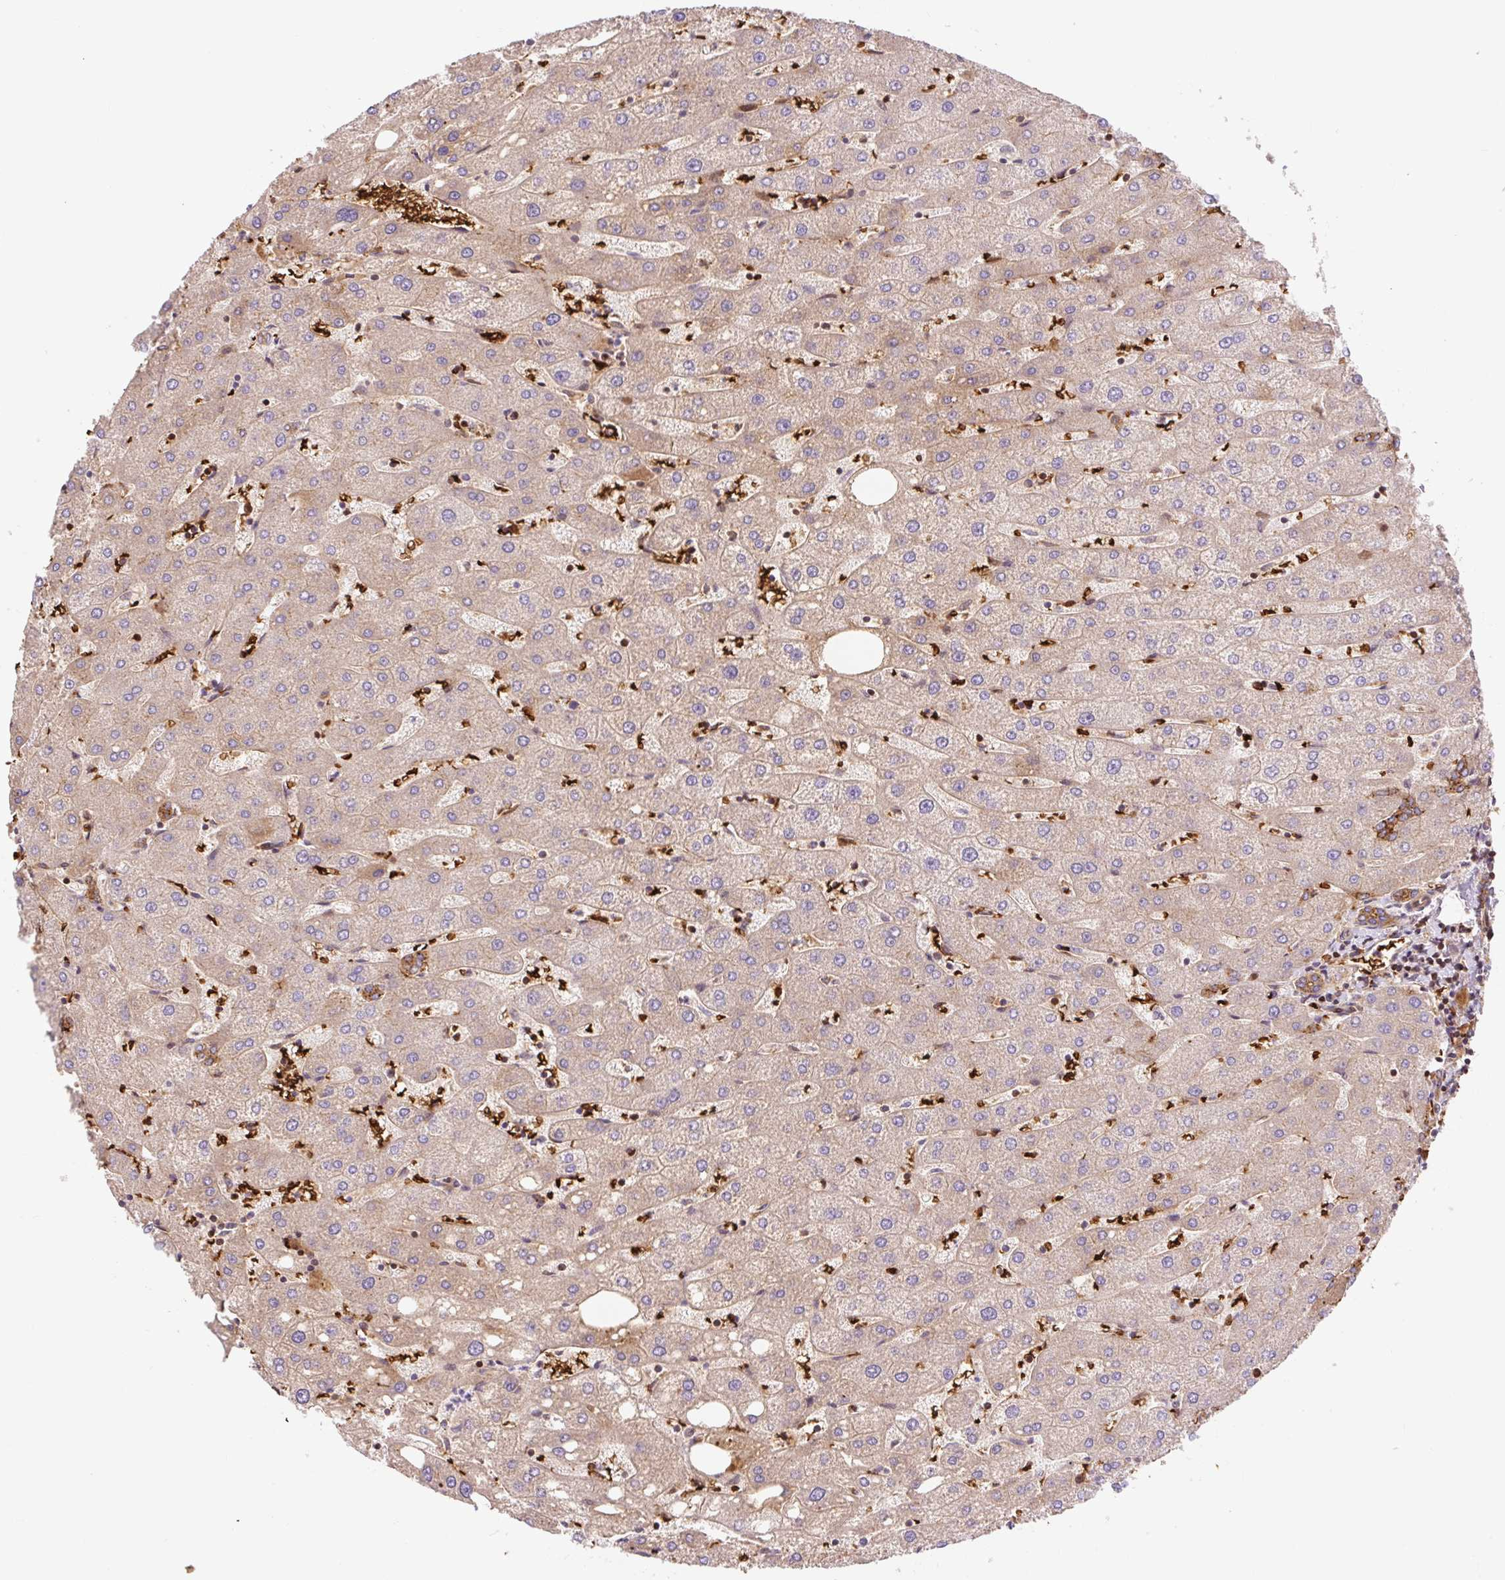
{"staining": {"intensity": "moderate", "quantity": ">75%", "location": "cytoplasmic/membranous"}, "tissue": "liver", "cell_type": "Cholangiocytes", "image_type": "normal", "snomed": [{"axis": "morphology", "description": "Normal tissue, NOS"}, {"axis": "topography", "description": "Liver"}], "caption": "The photomicrograph exhibits immunohistochemical staining of unremarkable liver. There is moderate cytoplasmic/membranous positivity is present in about >75% of cholangiocytes. Nuclei are stained in blue.", "gene": "HIP1R", "patient": {"sex": "male", "age": 67}}